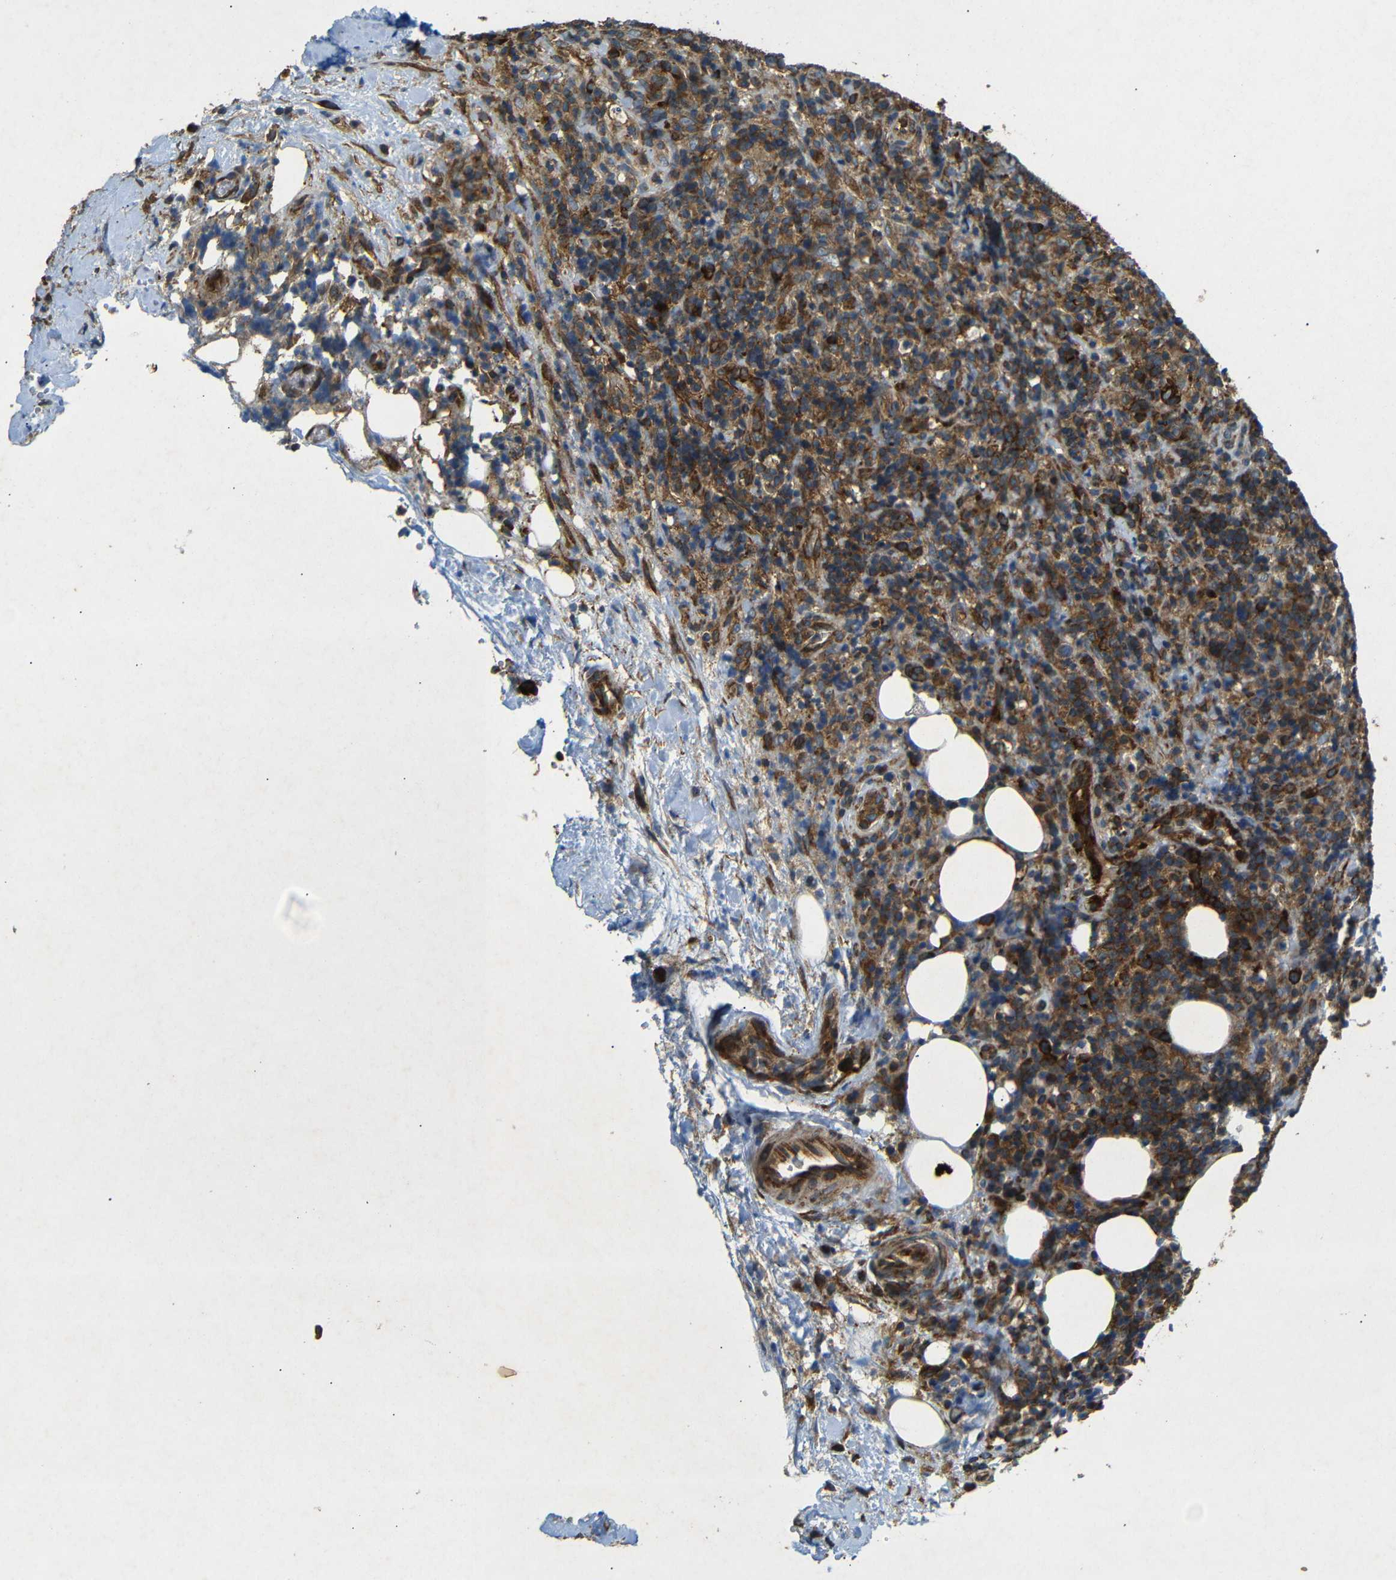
{"staining": {"intensity": "strong", "quantity": ">75%", "location": "cytoplasmic/membranous"}, "tissue": "lymphoma", "cell_type": "Tumor cells", "image_type": "cancer", "snomed": [{"axis": "morphology", "description": "Malignant lymphoma, non-Hodgkin's type, High grade"}, {"axis": "topography", "description": "Lymph node"}], "caption": "Strong cytoplasmic/membranous positivity for a protein is identified in about >75% of tumor cells of malignant lymphoma, non-Hodgkin's type (high-grade) using immunohistochemistry (IHC).", "gene": "BTF3", "patient": {"sex": "female", "age": 76}}